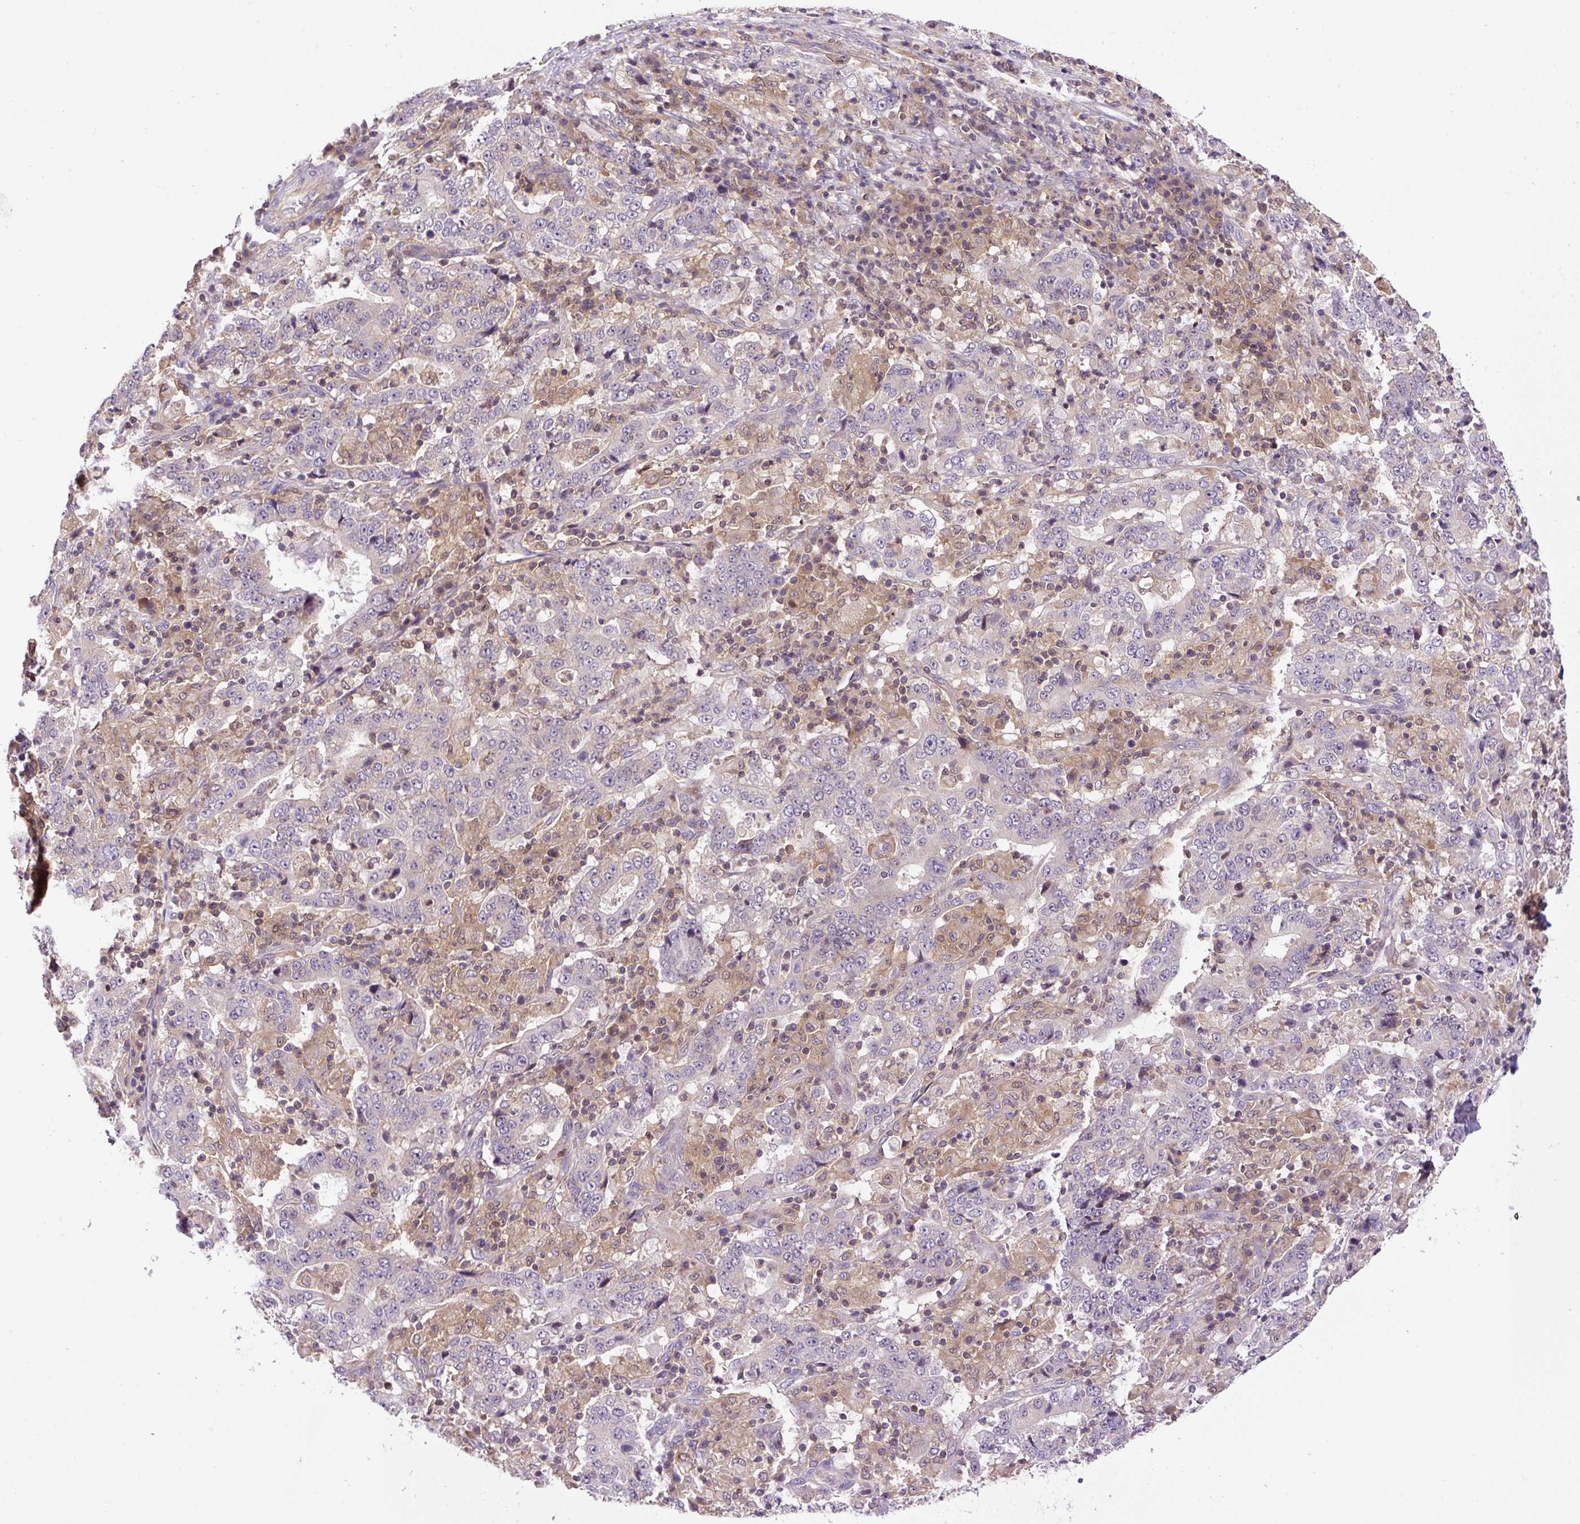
{"staining": {"intensity": "negative", "quantity": "none", "location": "none"}, "tissue": "stomach cancer", "cell_type": "Tumor cells", "image_type": "cancer", "snomed": [{"axis": "morphology", "description": "Normal tissue, NOS"}, {"axis": "morphology", "description": "Adenocarcinoma, NOS"}, {"axis": "topography", "description": "Stomach, upper"}, {"axis": "topography", "description": "Stomach"}], "caption": "IHC histopathology image of stomach cancer (adenocarcinoma) stained for a protein (brown), which exhibits no staining in tumor cells.", "gene": "CCDC28A", "patient": {"sex": "male", "age": 59}}